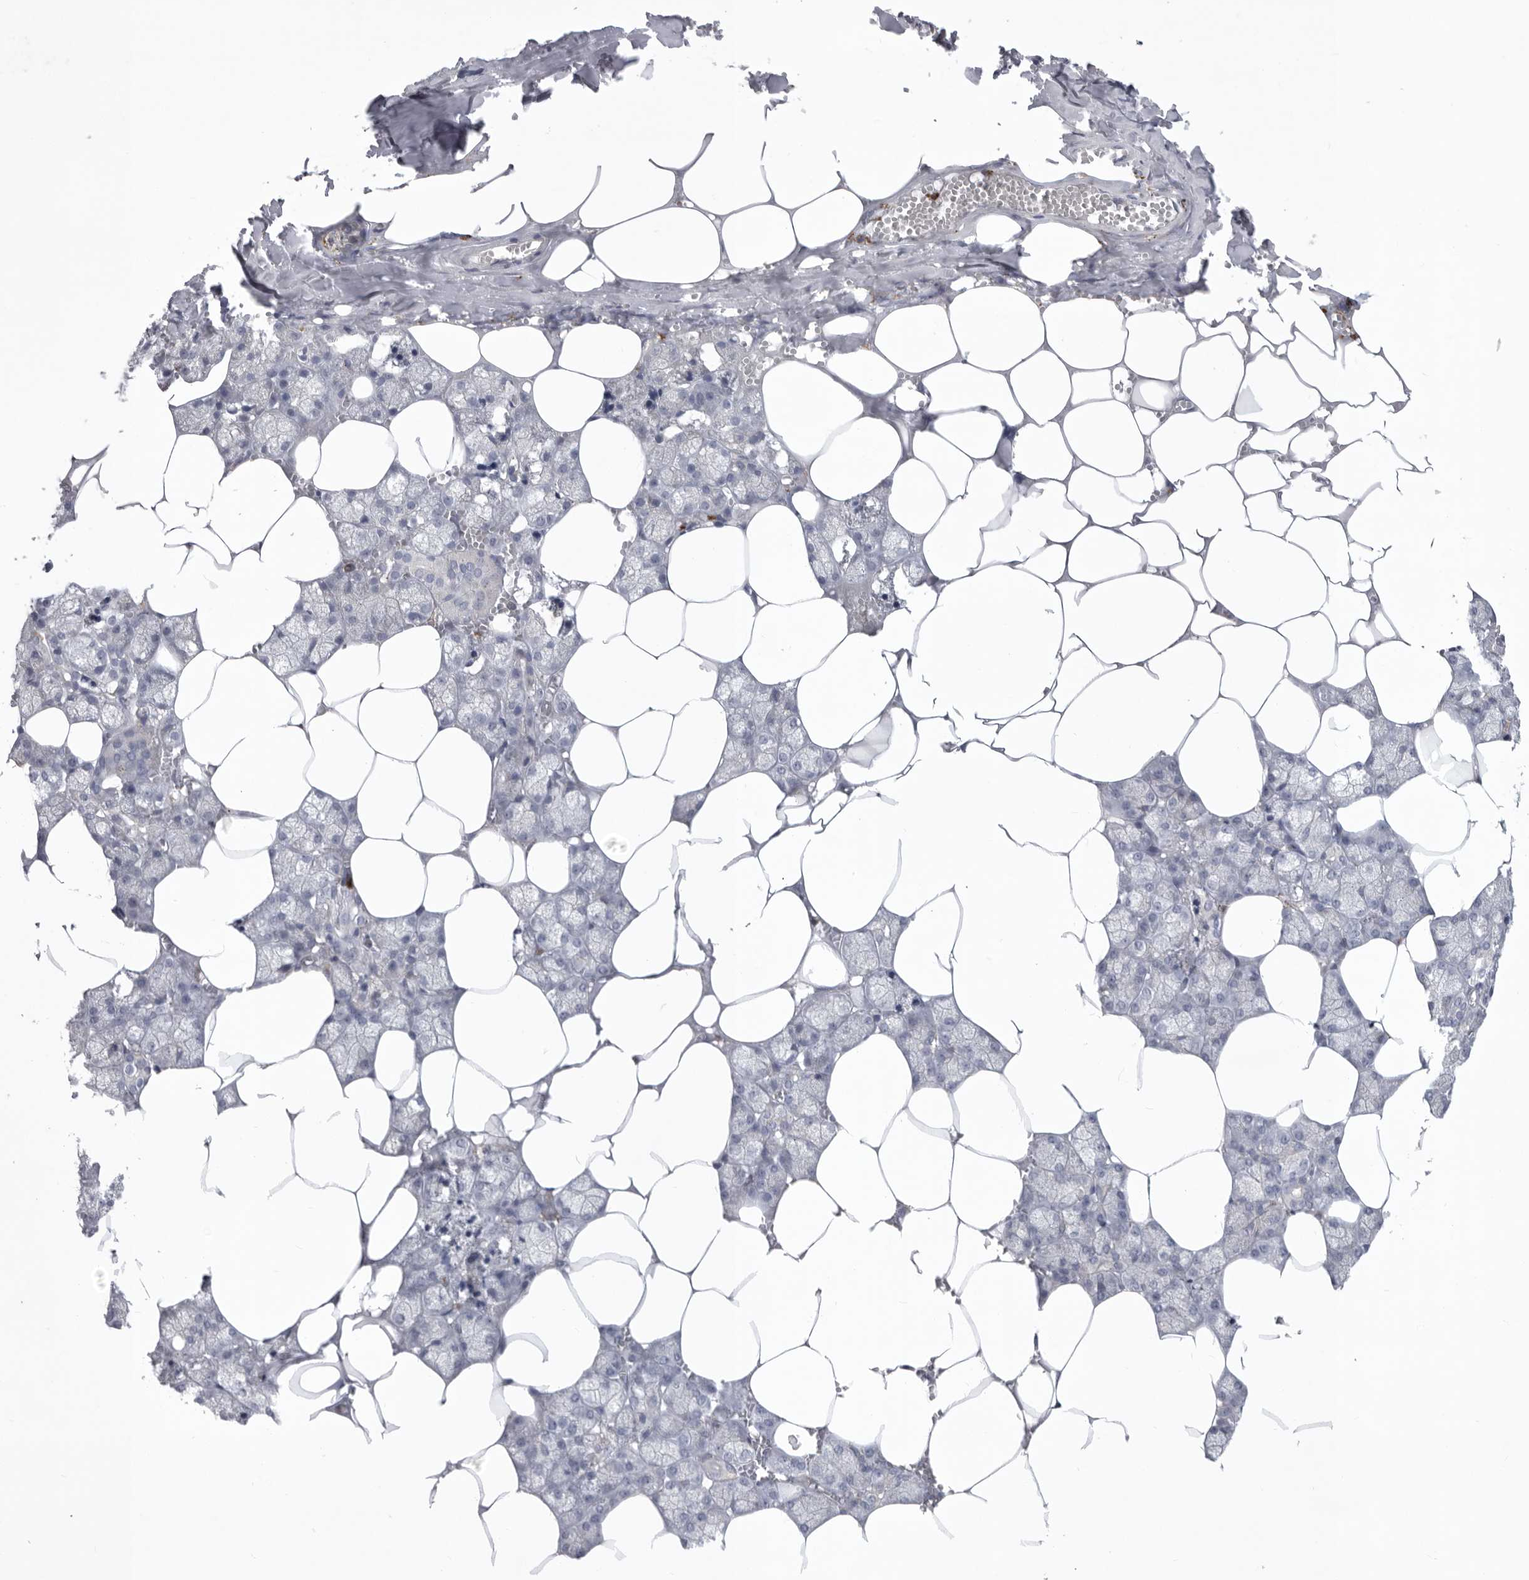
{"staining": {"intensity": "negative", "quantity": "none", "location": "none"}, "tissue": "salivary gland", "cell_type": "Glandular cells", "image_type": "normal", "snomed": [{"axis": "morphology", "description": "Normal tissue, NOS"}, {"axis": "topography", "description": "Salivary gland"}], "caption": "Immunohistochemistry (IHC) histopathology image of unremarkable salivary gland stained for a protein (brown), which reveals no expression in glandular cells.", "gene": "SIGLEC10", "patient": {"sex": "male", "age": 62}}